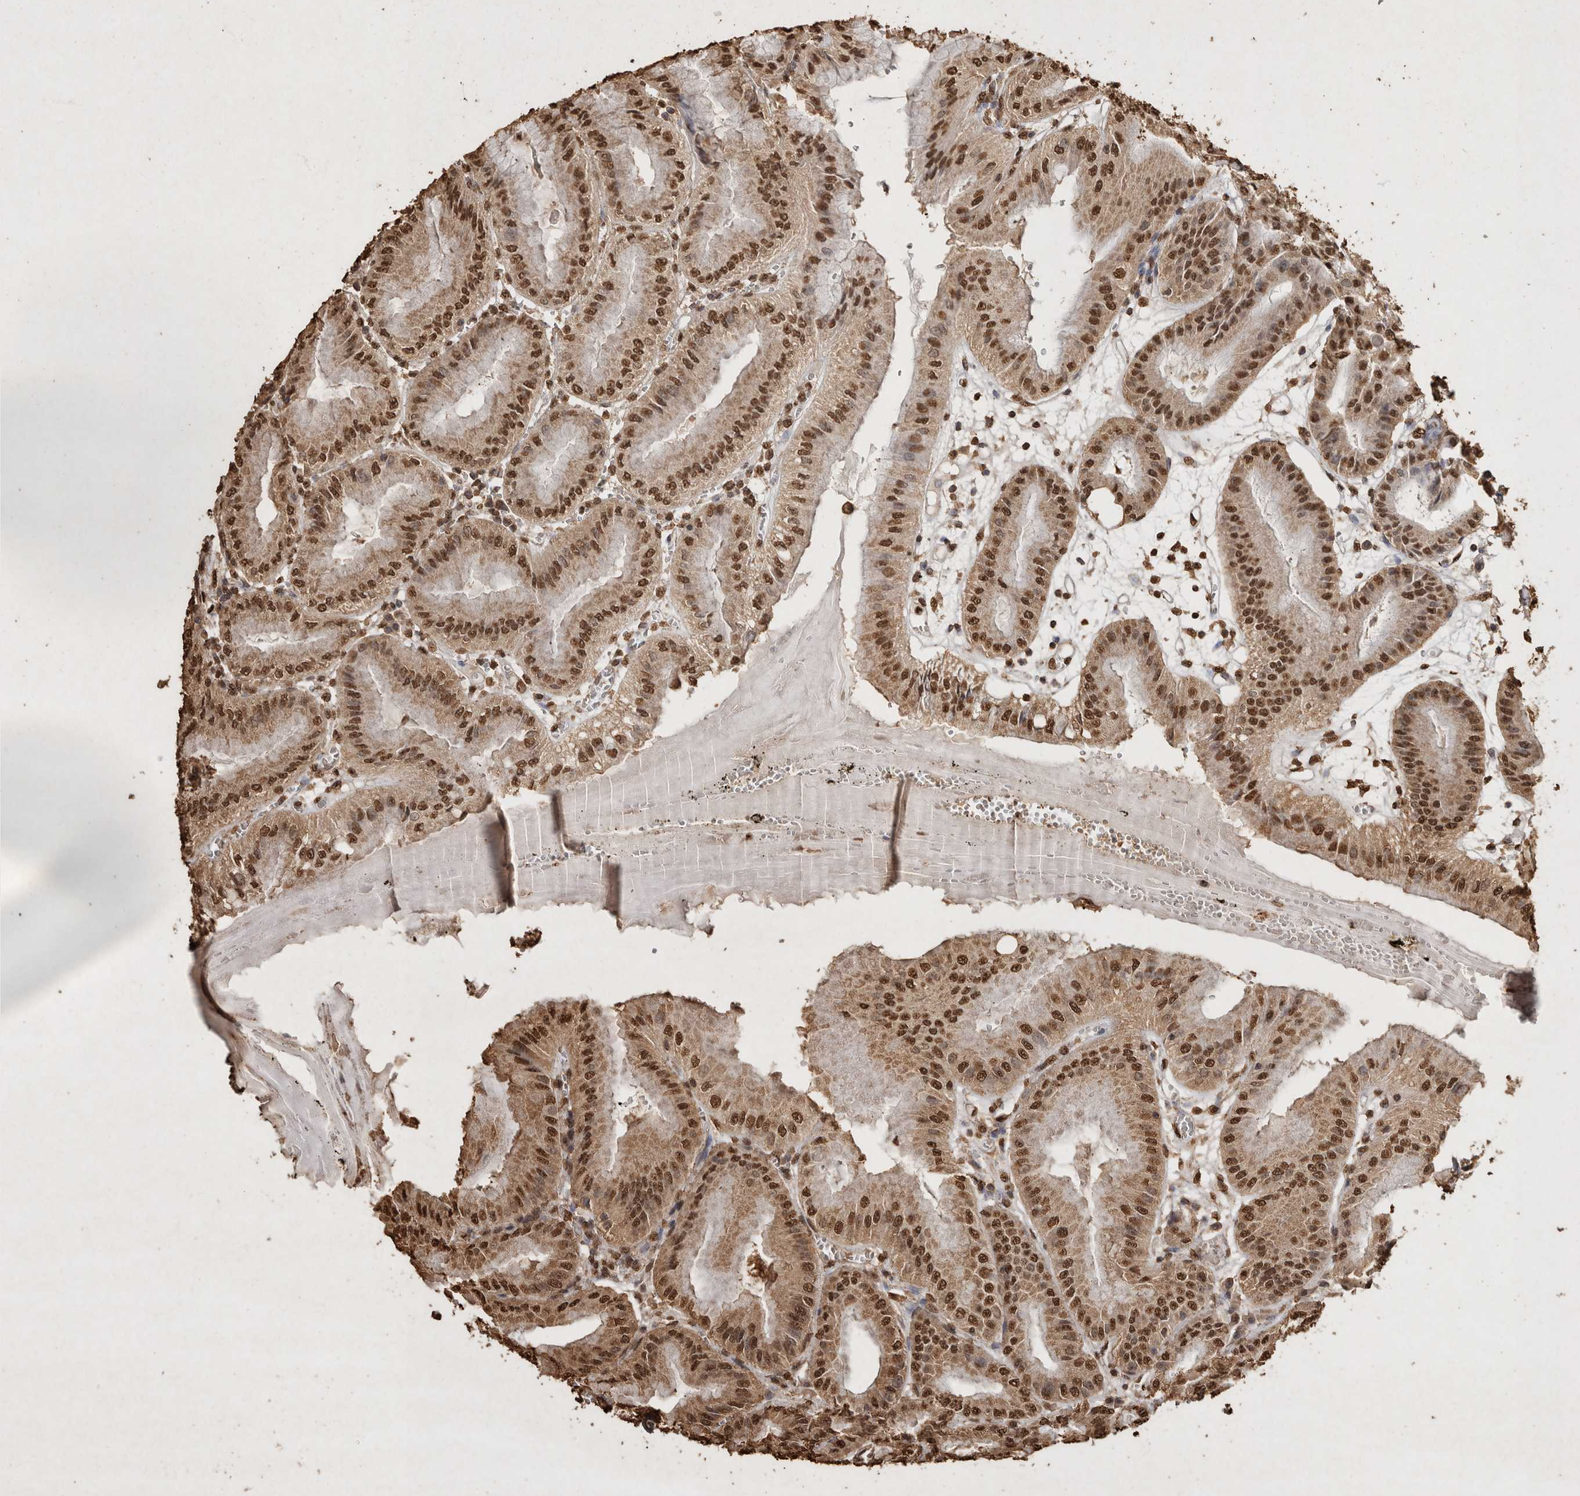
{"staining": {"intensity": "strong", "quantity": ">75%", "location": "cytoplasmic/membranous,nuclear"}, "tissue": "stomach", "cell_type": "Glandular cells", "image_type": "normal", "snomed": [{"axis": "morphology", "description": "Normal tissue, NOS"}, {"axis": "topography", "description": "Stomach, lower"}], "caption": "The histopathology image reveals a brown stain indicating the presence of a protein in the cytoplasmic/membranous,nuclear of glandular cells in stomach.", "gene": "FSTL3", "patient": {"sex": "male", "age": 71}}